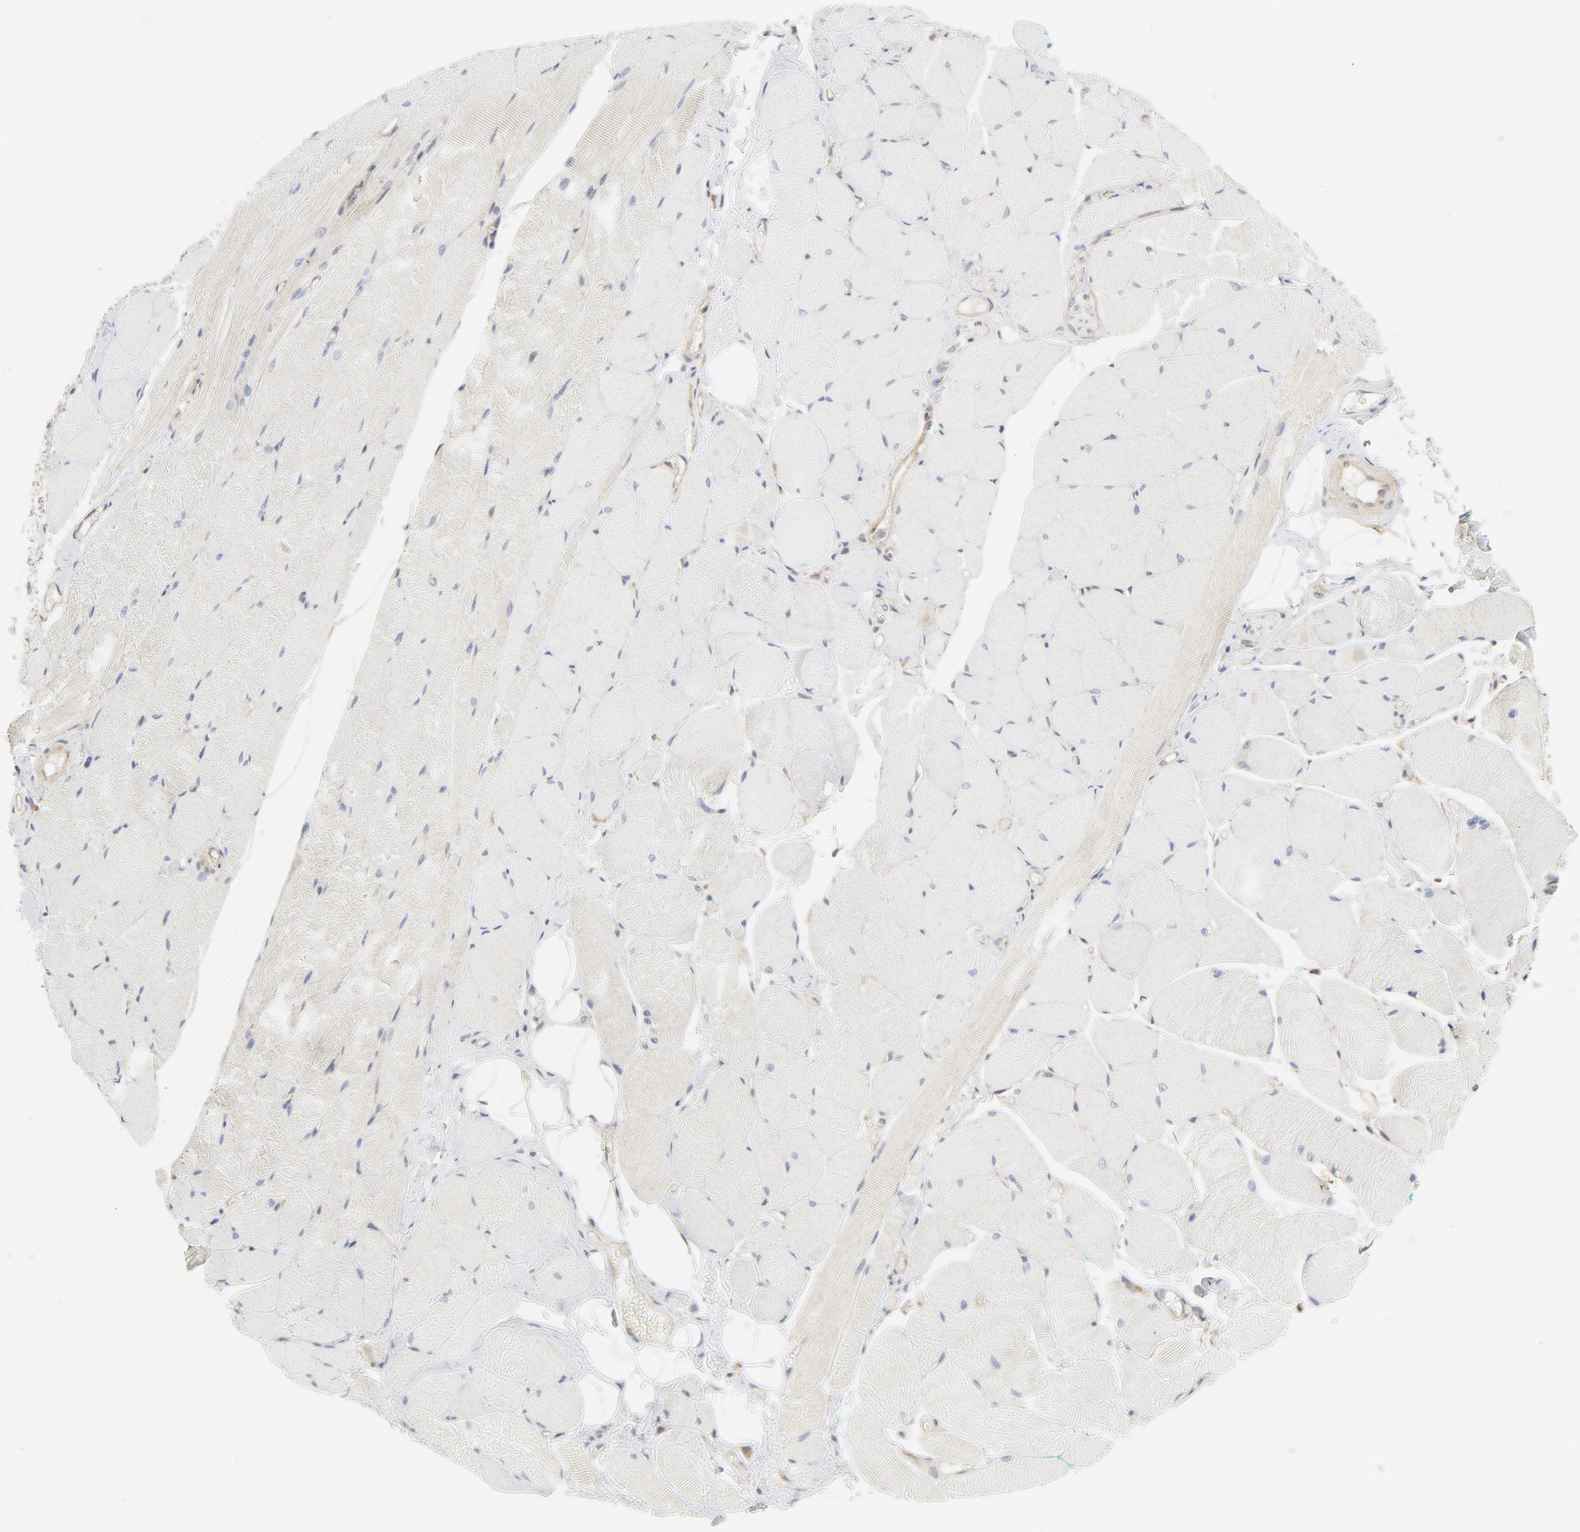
{"staining": {"intensity": "negative", "quantity": "none", "location": "none"}, "tissue": "skeletal muscle", "cell_type": "Myocytes", "image_type": "normal", "snomed": [{"axis": "morphology", "description": "Normal tissue, NOS"}, {"axis": "topography", "description": "Skeletal muscle"}, {"axis": "topography", "description": "Peripheral nerve tissue"}], "caption": "This image is of unremarkable skeletal muscle stained with immunohistochemistry to label a protein in brown with the nuclei are counter-stained blue. There is no expression in myocytes.", "gene": "MAP2K7", "patient": {"sex": "female", "age": 84}}